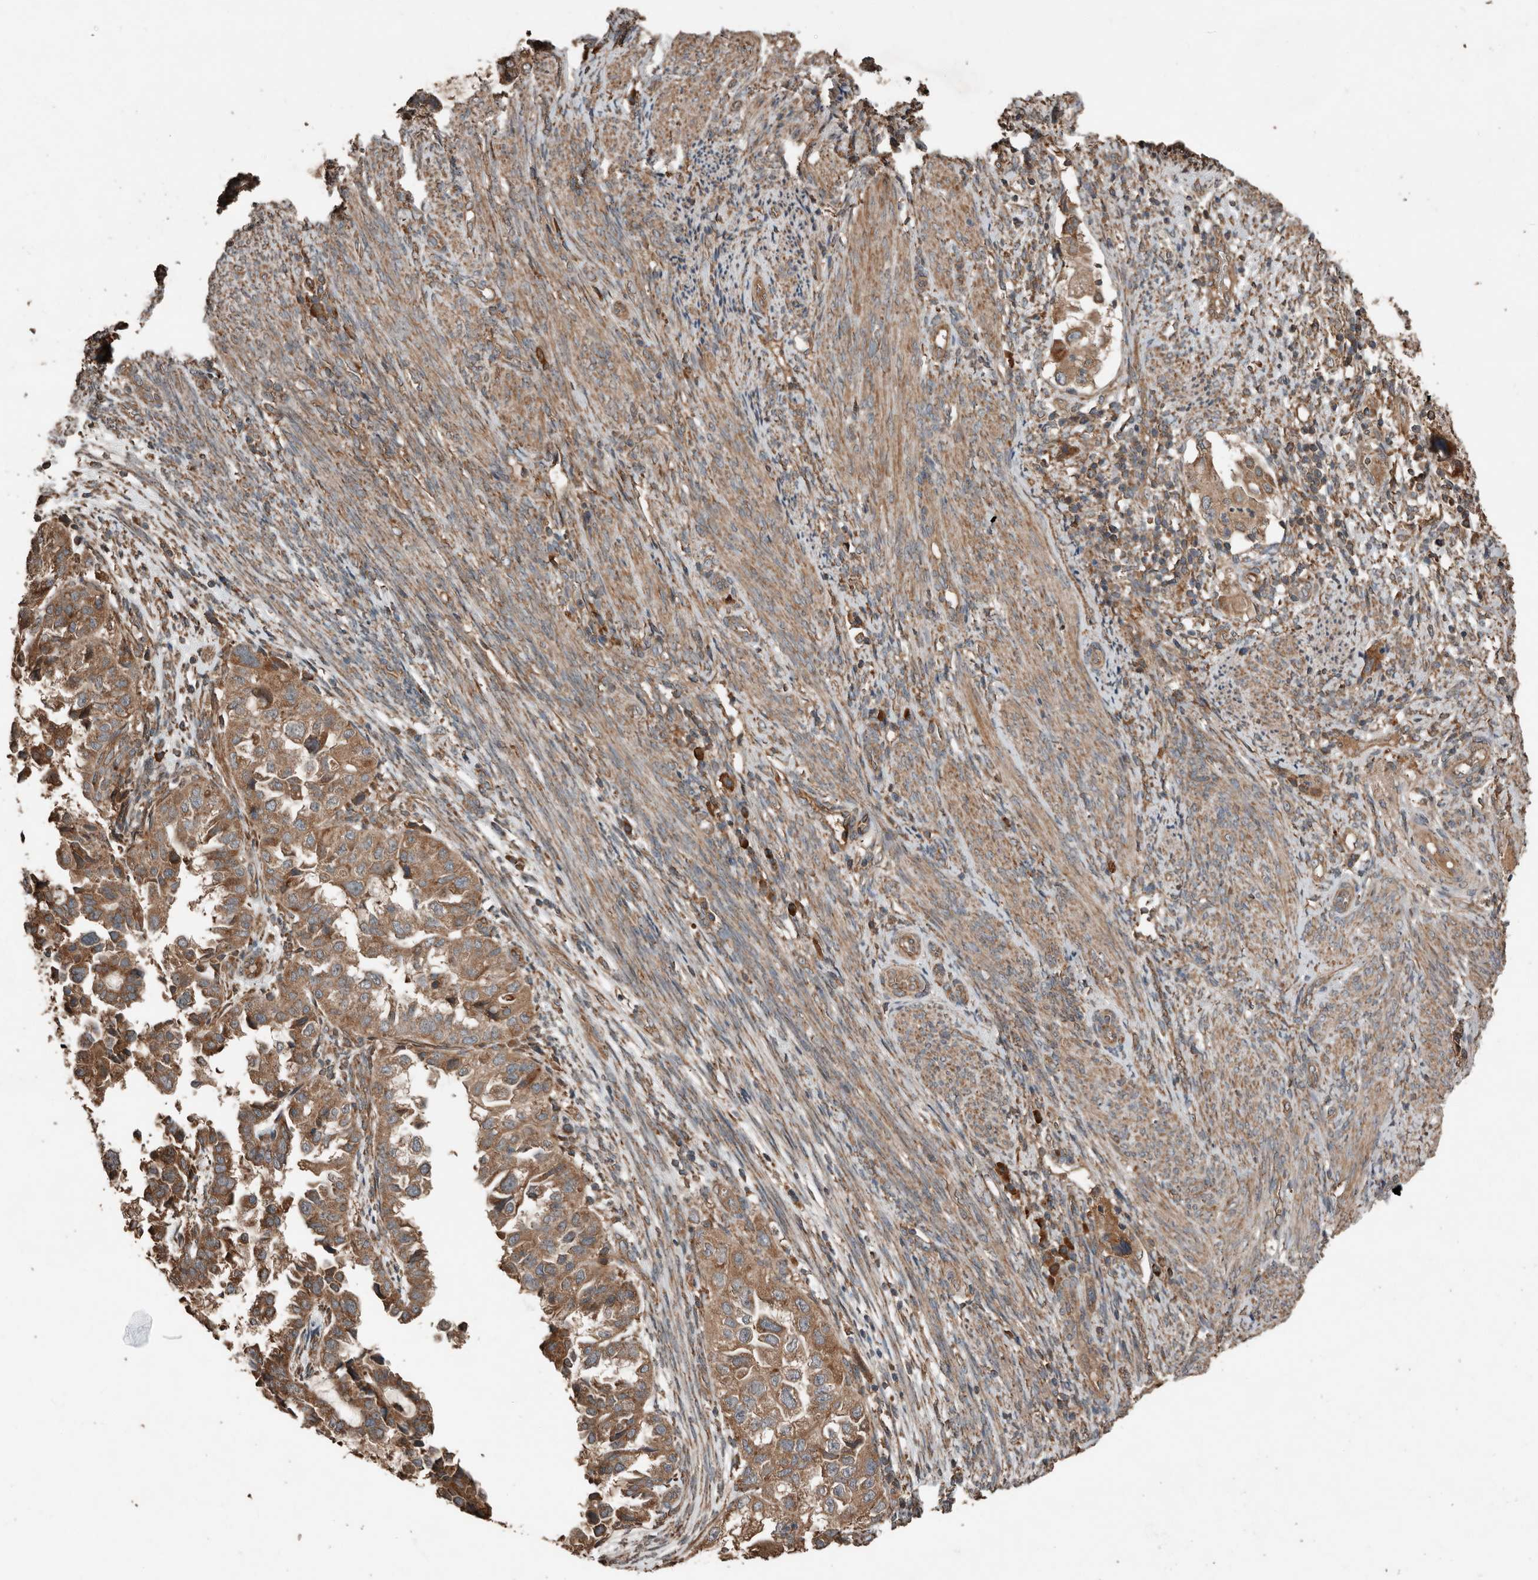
{"staining": {"intensity": "moderate", "quantity": ">75%", "location": "cytoplasmic/membranous"}, "tissue": "endometrial cancer", "cell_type": "Tumor cells", "image_type": "cancer", "snomed": [{"axis": "morphology", "description": "Adenocarcinoma, NOS"}, {"axis": "topography", "description": "Endometrium"}], "caption": "Protein analysis of endometrial cancer (adenocarcinoma) tissue demonstrates moderate cytoplasmic/membranous staining in about >75% of tumor cells. (DAB IHC, brown staining for protein, blue staining for nuclei).", "gene": "RNF207", "patient": {"sex": "female", "age": 85}}